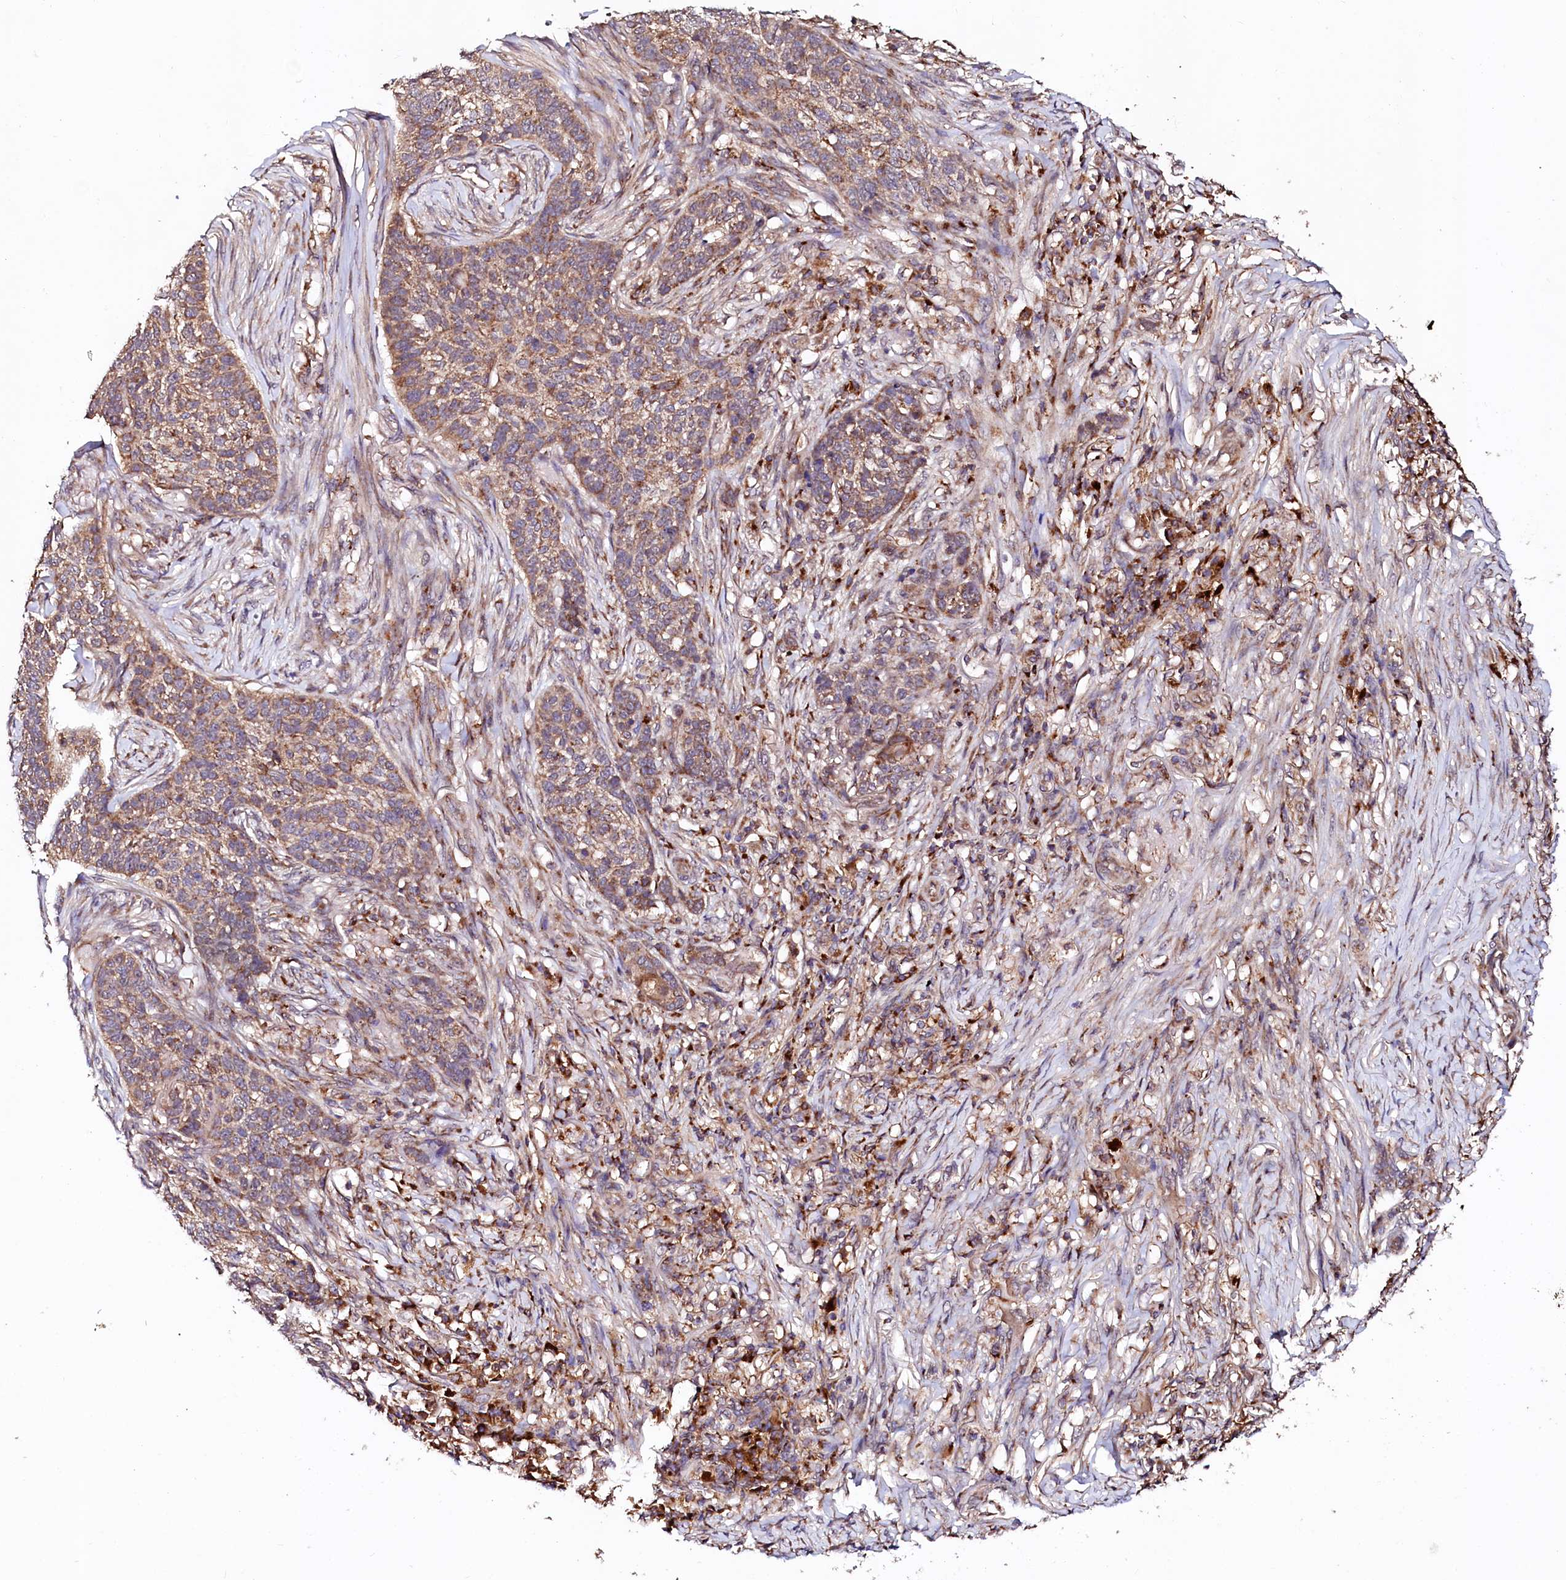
{"staining": {"intensity": "moderate", "quantity": ">75%", "location": "cytoplasmic/membranous"}, "tissue": "skin cancer", "cell_type": "Tumor cells", "image_type": "cancer", "snomed": [{"axis": "morphology", "description": "Basal cell carcinoma"}, {"axis": "topography", "description": "Skin"}], "caption": "Skin basal cell carcinoma tissue shows moderate cytoplasmic/membranous staining in approximately >75% of tumor cells, visualized by immunohistochemistry.", "gene": "ST3GAL1", "patient": {"sex": "male", "age": 85}}